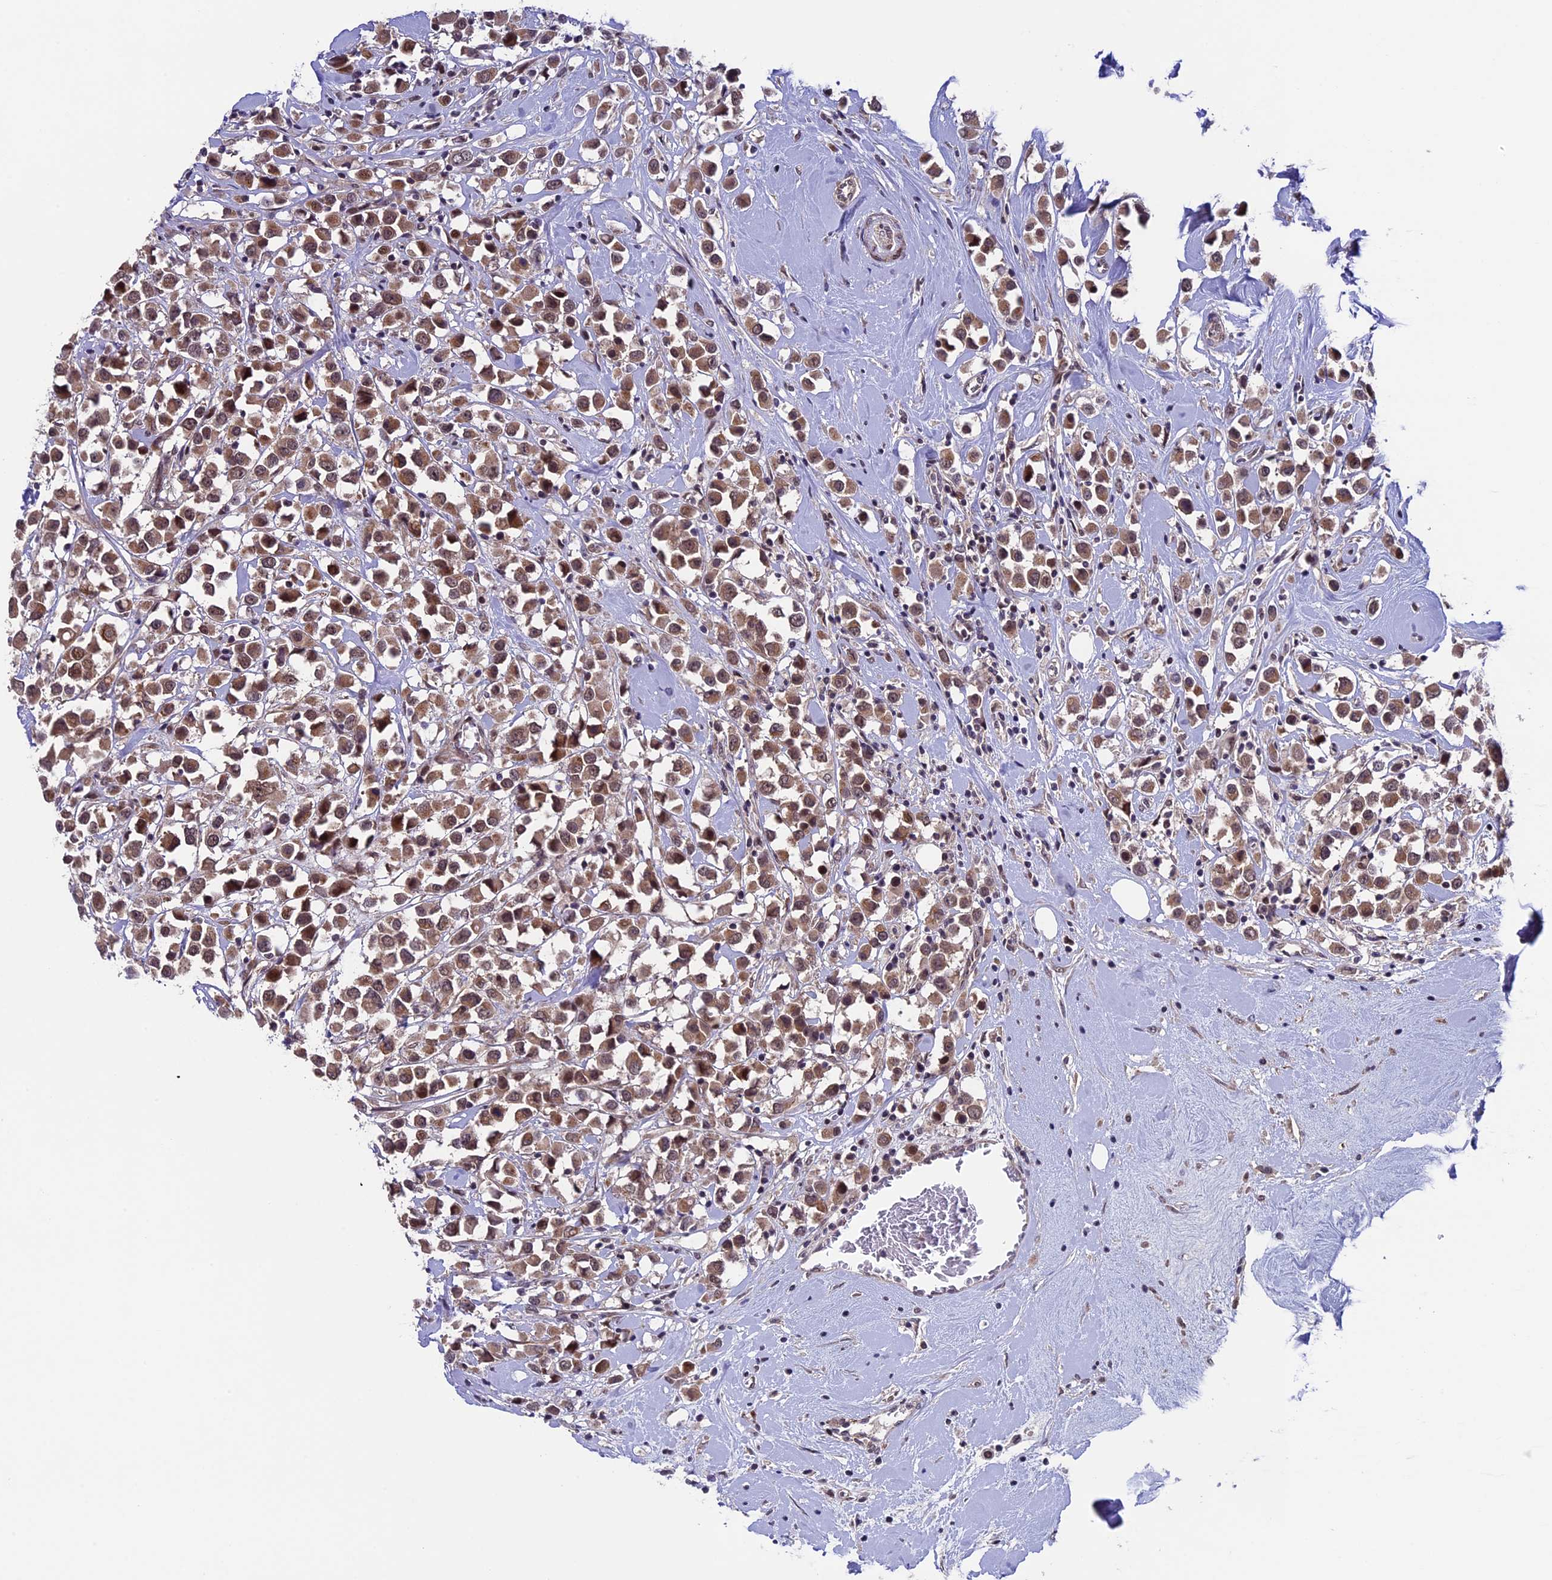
{"staining": {"intensity": "moderate", "quantity": ">75%", "location": "cytoplasmic/membranous,nuclear"}, "tissue": "breast cancer", "cell_type": "Tumor cells", "image_type": "cancer", "snomed": [{"axis": "morphology", "description": "Duct carcinoma"}, {"axis": "topography", "description": "Breast"}], "caption": "Breast cancer (infiltrating ductal carcinoma) stained with a brown dye exhibits moderate cytoplasmic/membranous and nuclear positive staining in about >75% of tumor cells.", "gene": "SIPA1L3", "patient": {"sex": "female", "age": 61}}